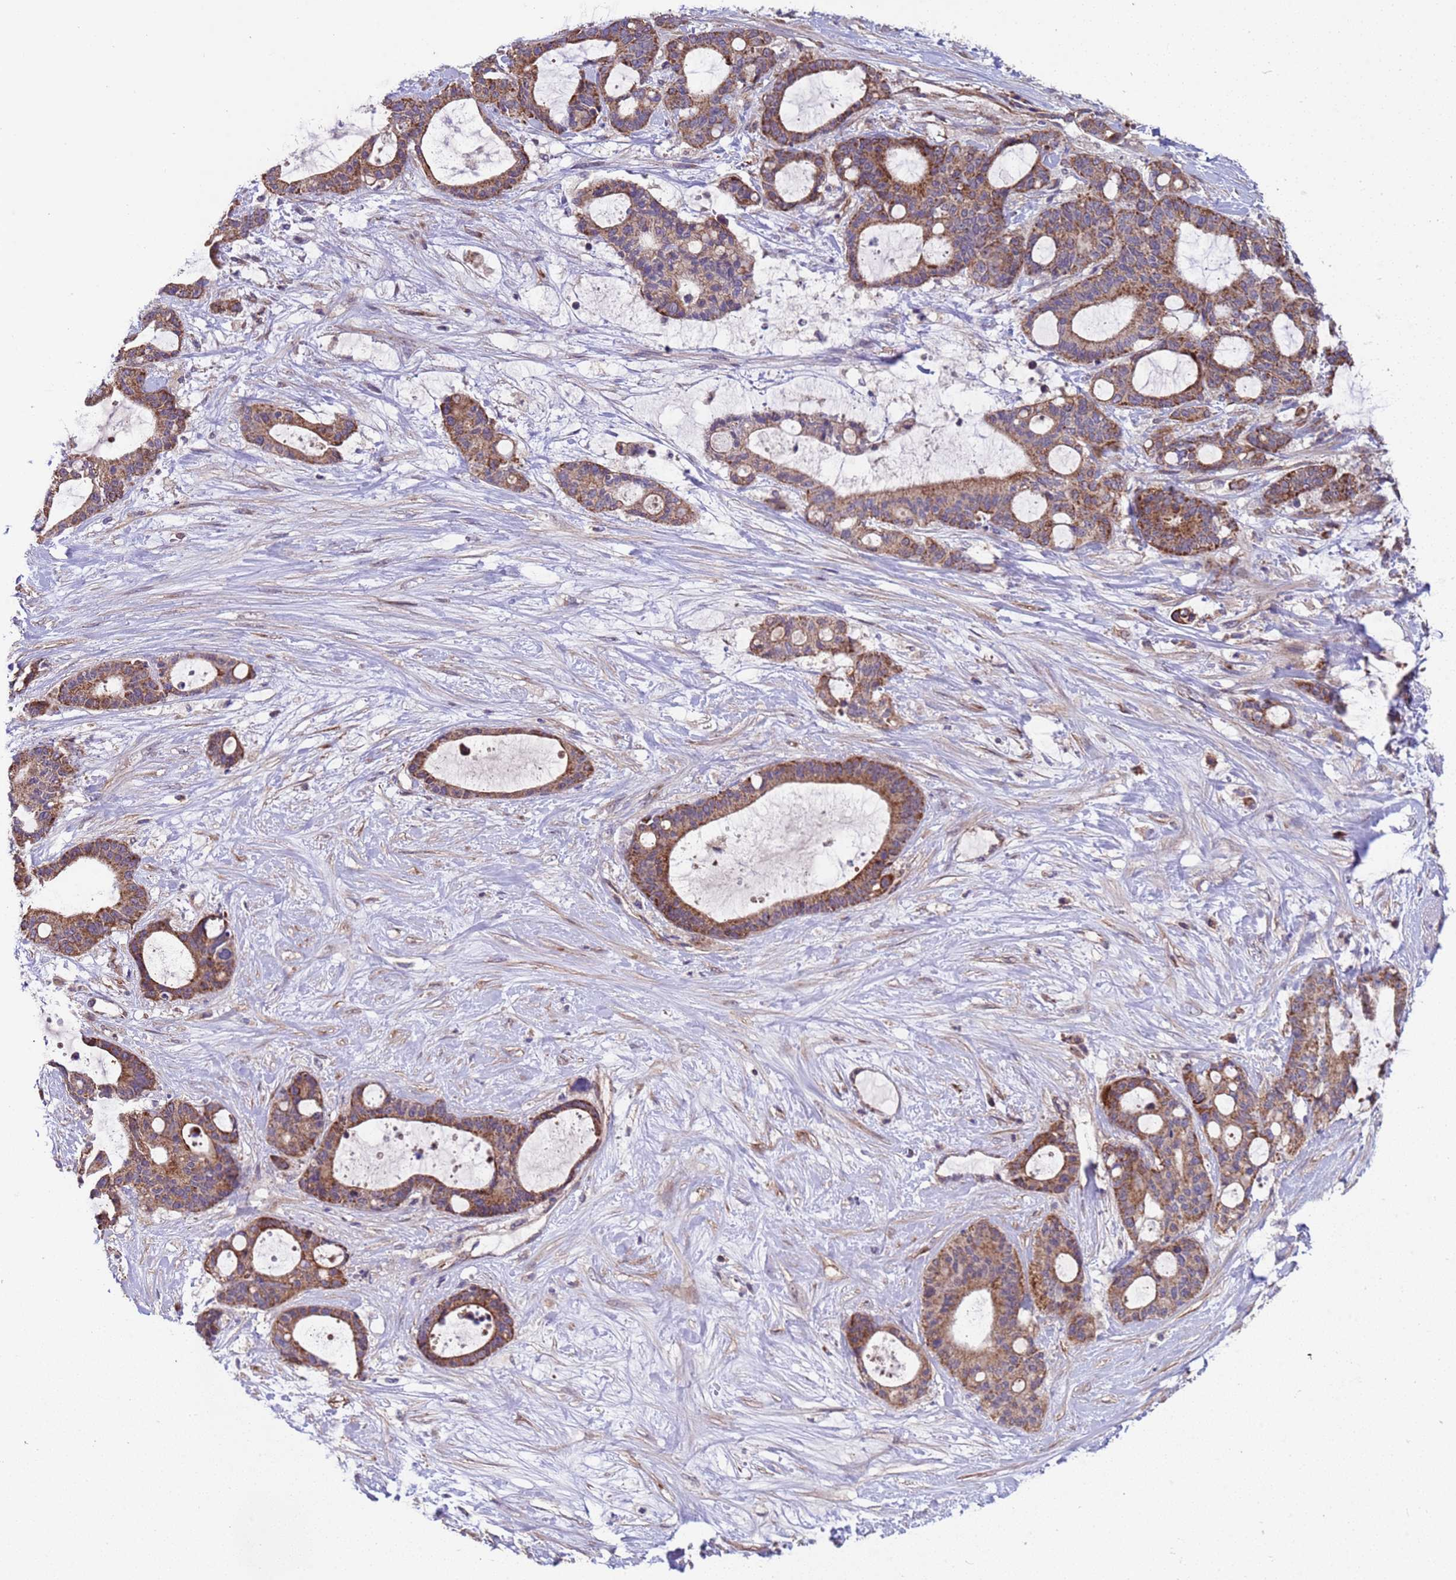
{"staining": {"intensity": "moderate", "quantity": ">75%", "location": "cytoplasmic/membranous"}, "tissue": "liver cancer", "cell_type": "Tumor cells", "image_type": "cancer", "snomed": [{"axis": "morphology", "description": "Normal tissue, NOS"}, {"axis": "morphology", "description": "Cholangiocarcinoma"}, {"axis": "topography", "description": "Liver"}, {"axis": "topography", "description": "Peripheral nerve tissue"}], "caption": "Liver cancer stained for a protein shows moderate cytoplasmic/membranous positivity in tumor cells.", "gene": "ACAD8", "patient": {"sex": "female", "age": 73}}